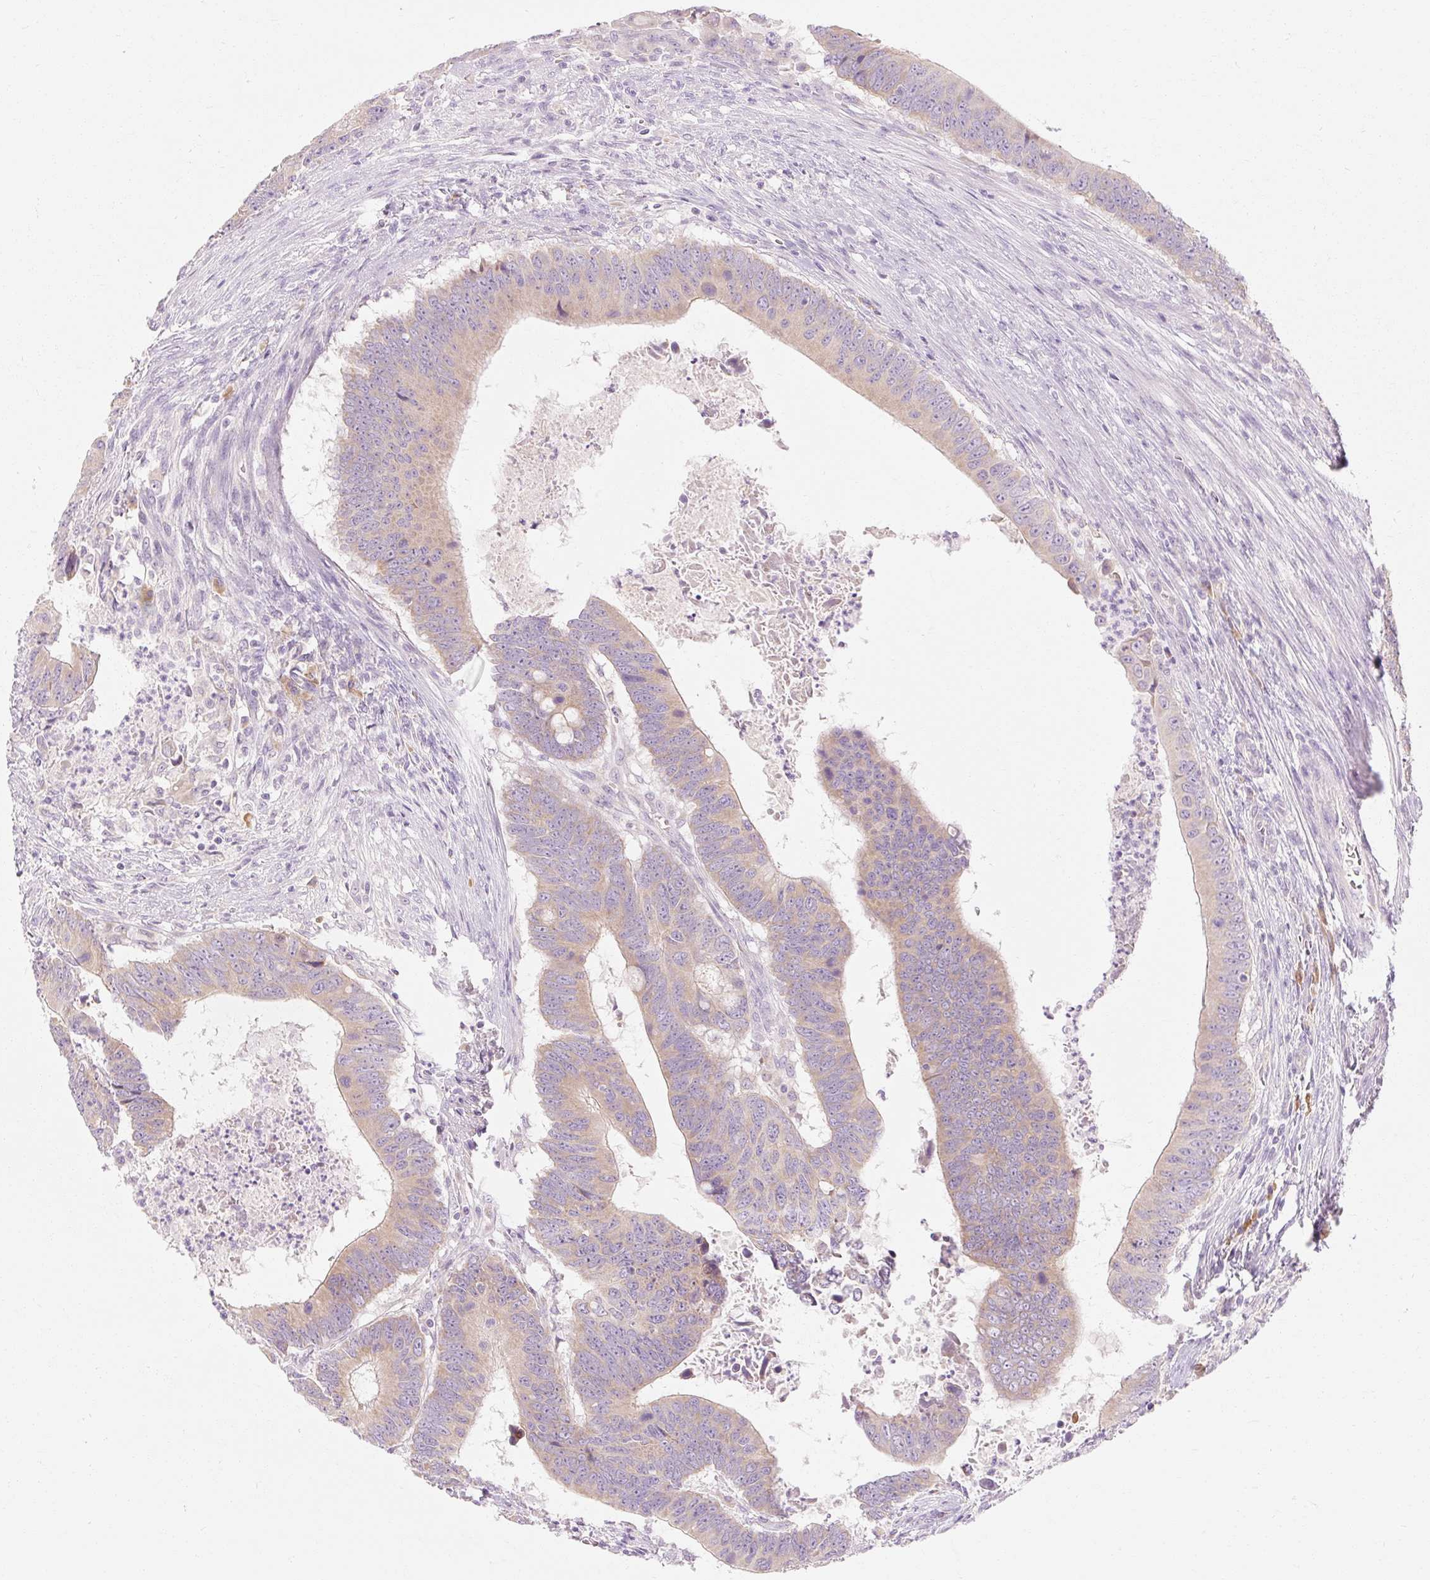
{"staining": {"intensity": "weak", "quantity": ">75%", "location": "cytoplasmic/membranous"}, "tissue": "colorectal cancer", "cell_type": "Tumor cells", "image_type": "cancer", "snomed": [{"axis": "morphology", "description": "Adenocarcinoma, NOS"}, {"axis": "topography", "description": "Colon"}], "caption": "High-power microscopy captured an IHC micrograph of adenocarcinoma (colorectal), revealing weak cytoplasmic/membranous expression in about >75% of tumor cells.", "gene": "MYO1D", "patient": {"sex": "male", "age": 62}}